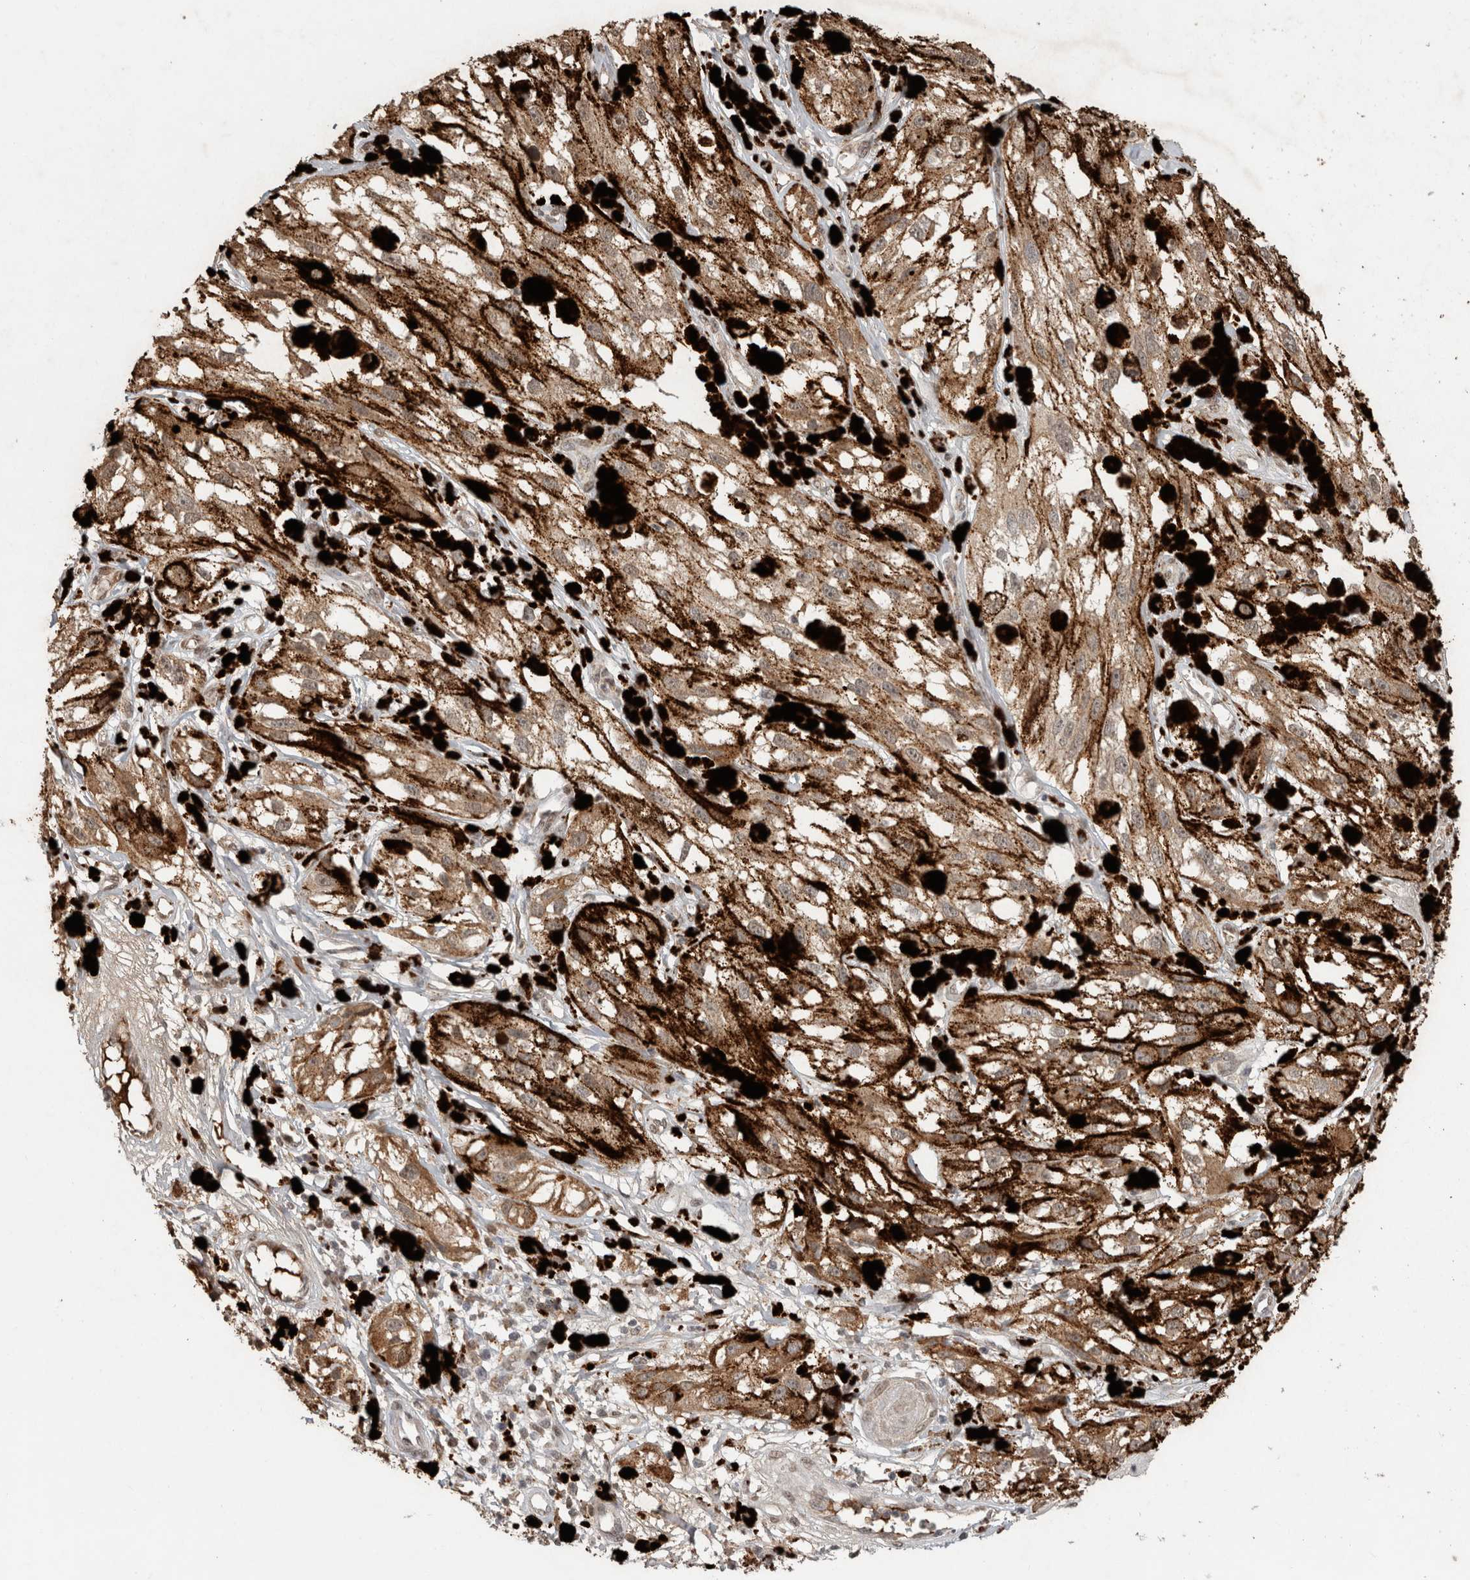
{"staining": {"intensity": "weak", "quantity": ">75%", "location": "cytoplasmic/membranous"}, "tissue": "melanoma", "cell_type": "Tumor cells", "image_type": "cancer", "snomed": [{"axis": "morphology", "description": "Malignant melanoma, NOS"}, {"axis": "topography", "description": "Skin"}], "caption": "Human malignant melanoma stained with a brown dye exhibits weak cytoplasmic/membranous positive positivity in approximately >75% of tumor cells.", "gene": "FAM3A", "patient": {"sex": "male", "age": 88}}